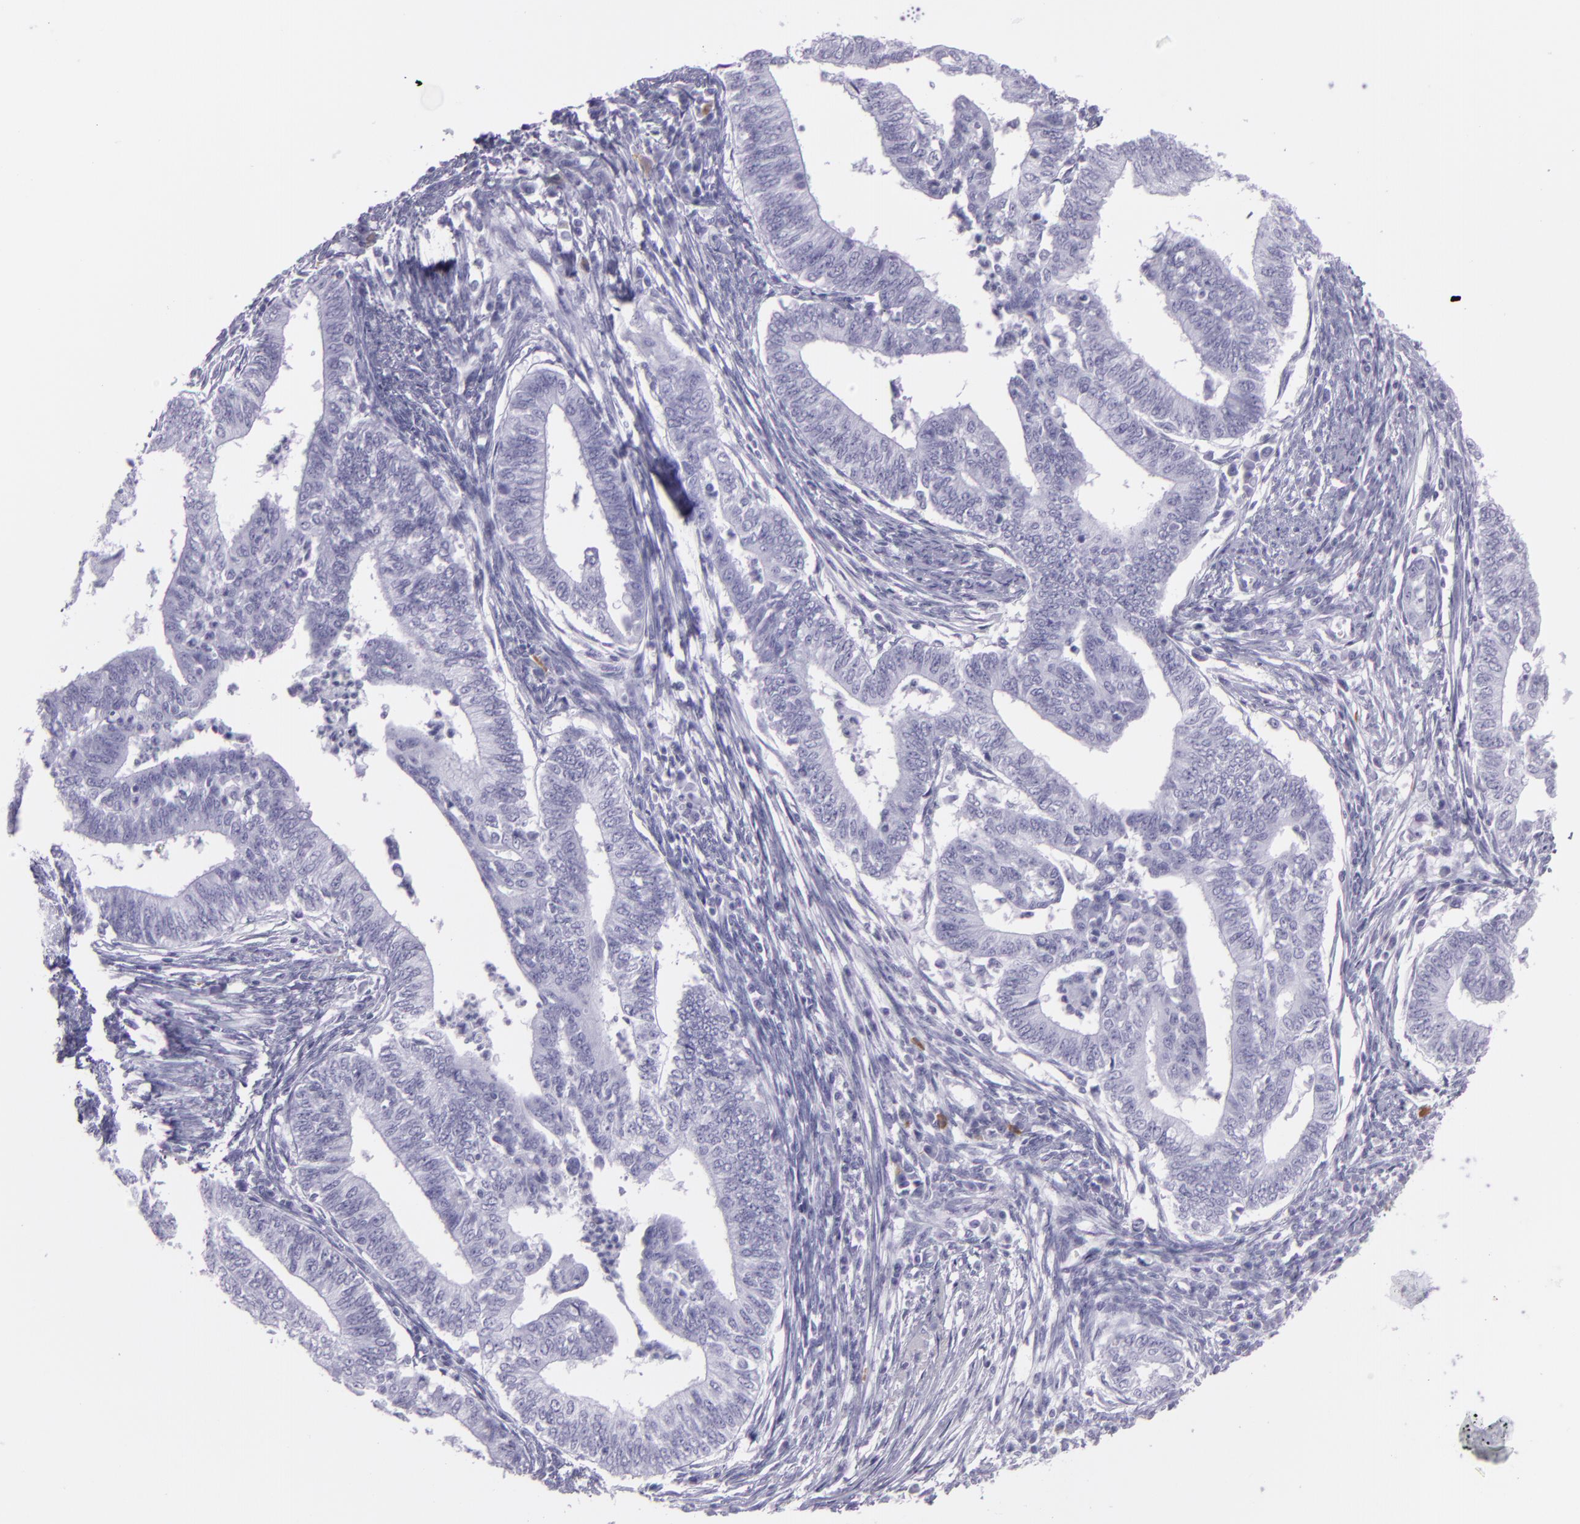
{"staining": {"intensity": "negative", "quantity": "none", "location": "none"}, "tissue": "endometrial cancer", "cell_type": "Tumor cells", "image_type": "cancer", "snomed": [{"axis": "morphology", "description": "Adenocarcinoma, NOS"}, {"axis": "topography", "description": "Endometrium"}], "caption": "IHC photomicrograph of neoplastic tissue: human endometrial cancer stained with DAB (3,3'-diaminobenzidine) displays no significant protein expression in tumor cells.", "gene": "MUC6", "patient": {"sex": "female", "age": 66}}